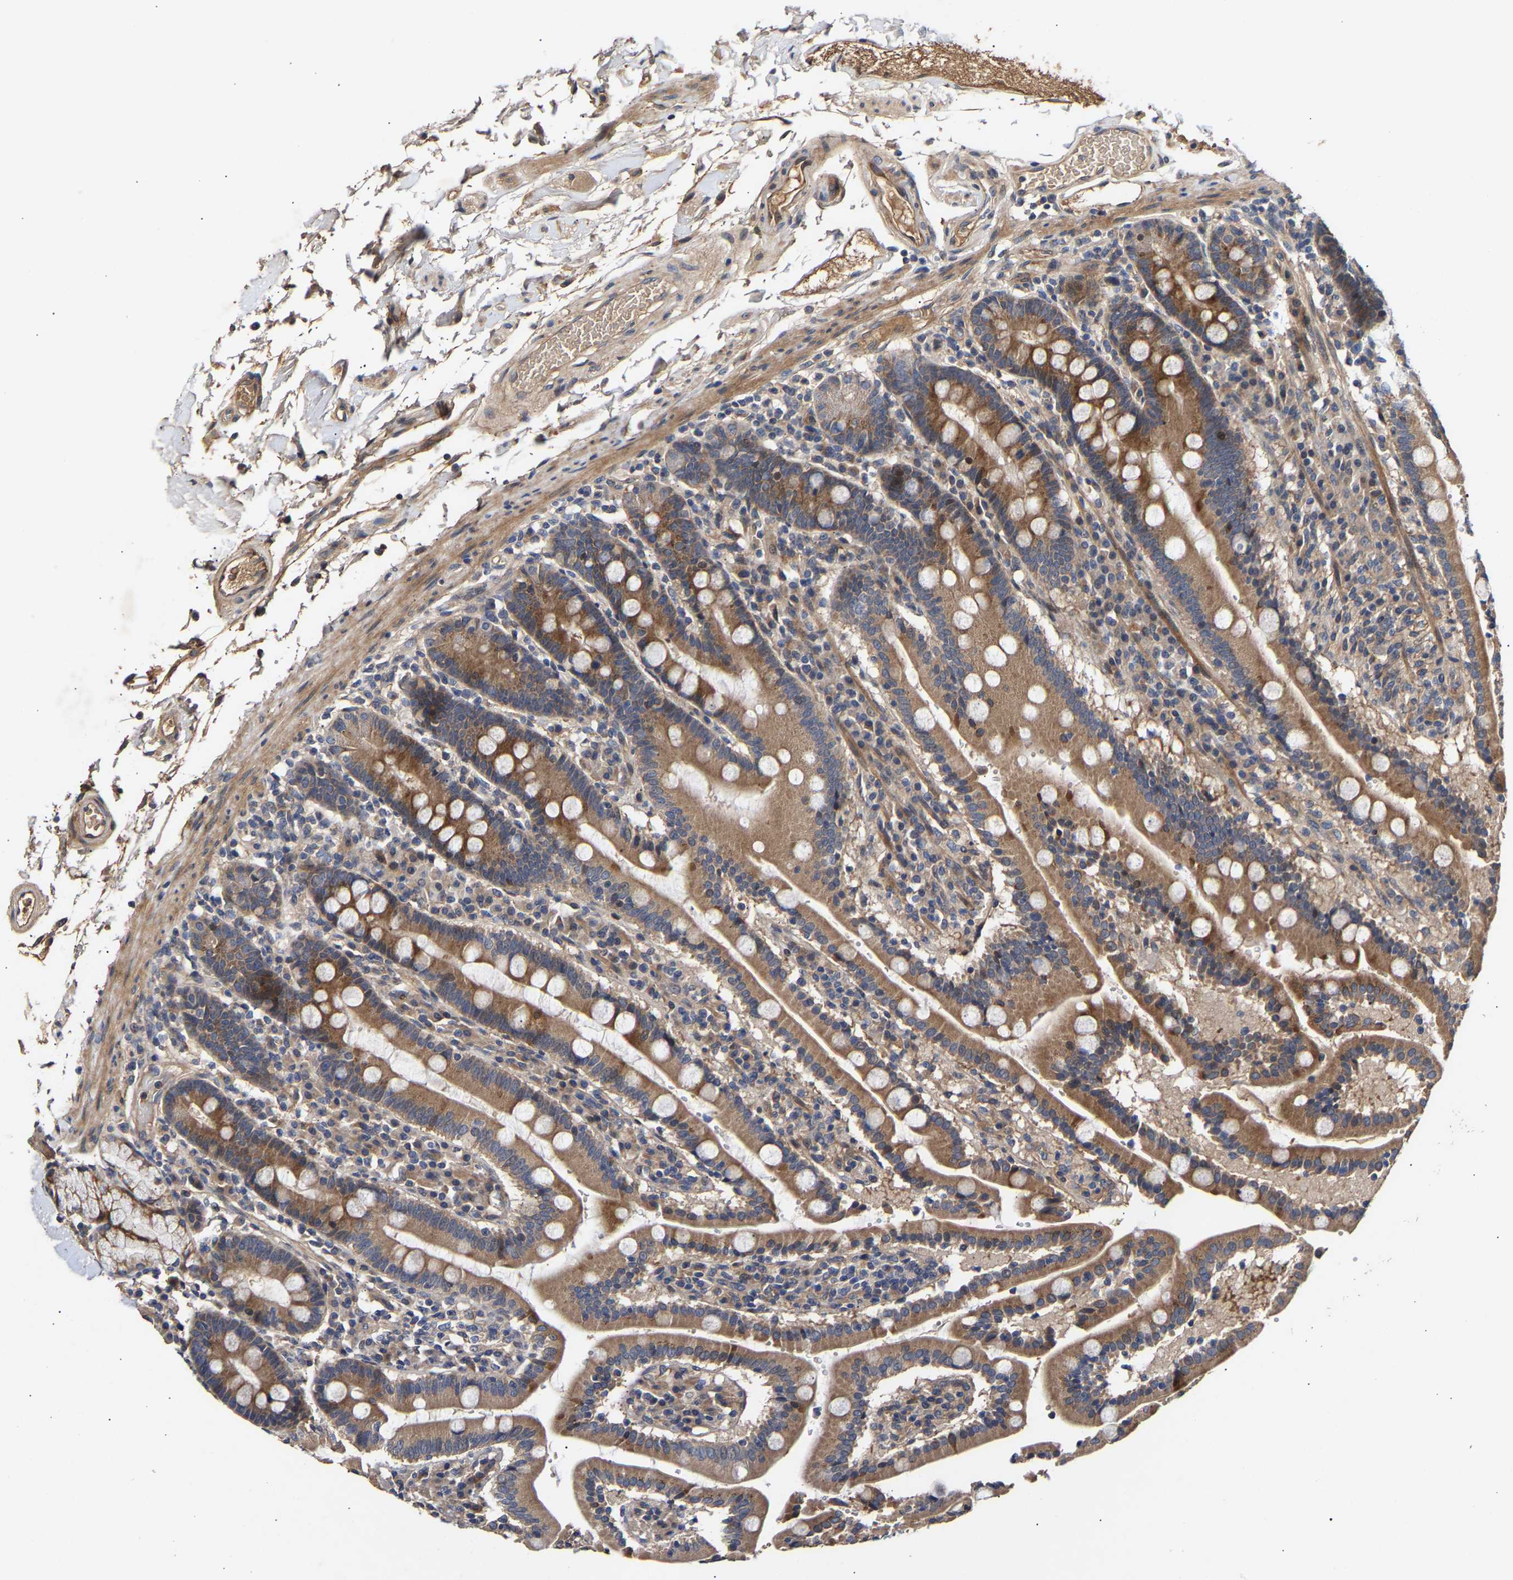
{"staining": {"intensity": "strong", "quantity": ">75%", "location": "cytoplasmic/membranous"}, "tissue": "duodenum", "cell_type": "Glandular cells", "image_type": "normal", "snomed": [{"axis": "morphology", "description": "Normal tissue, NOS"}, {"axis": "topography", "description": "Small intestine, NOS"}], "caption": "A high amount of strong cytoplasmic/membranous positivity is identified in approximately >75% of glandular cells in normal duodenum. The staining is performed using DAB (3,3'-diaminobenzidine) brown chromogen to label protein expression. The nuclei are counter-stained blue using hematoxylin.", "gene": "KASH5", "patient": {"sex": "female", "age": 71}}